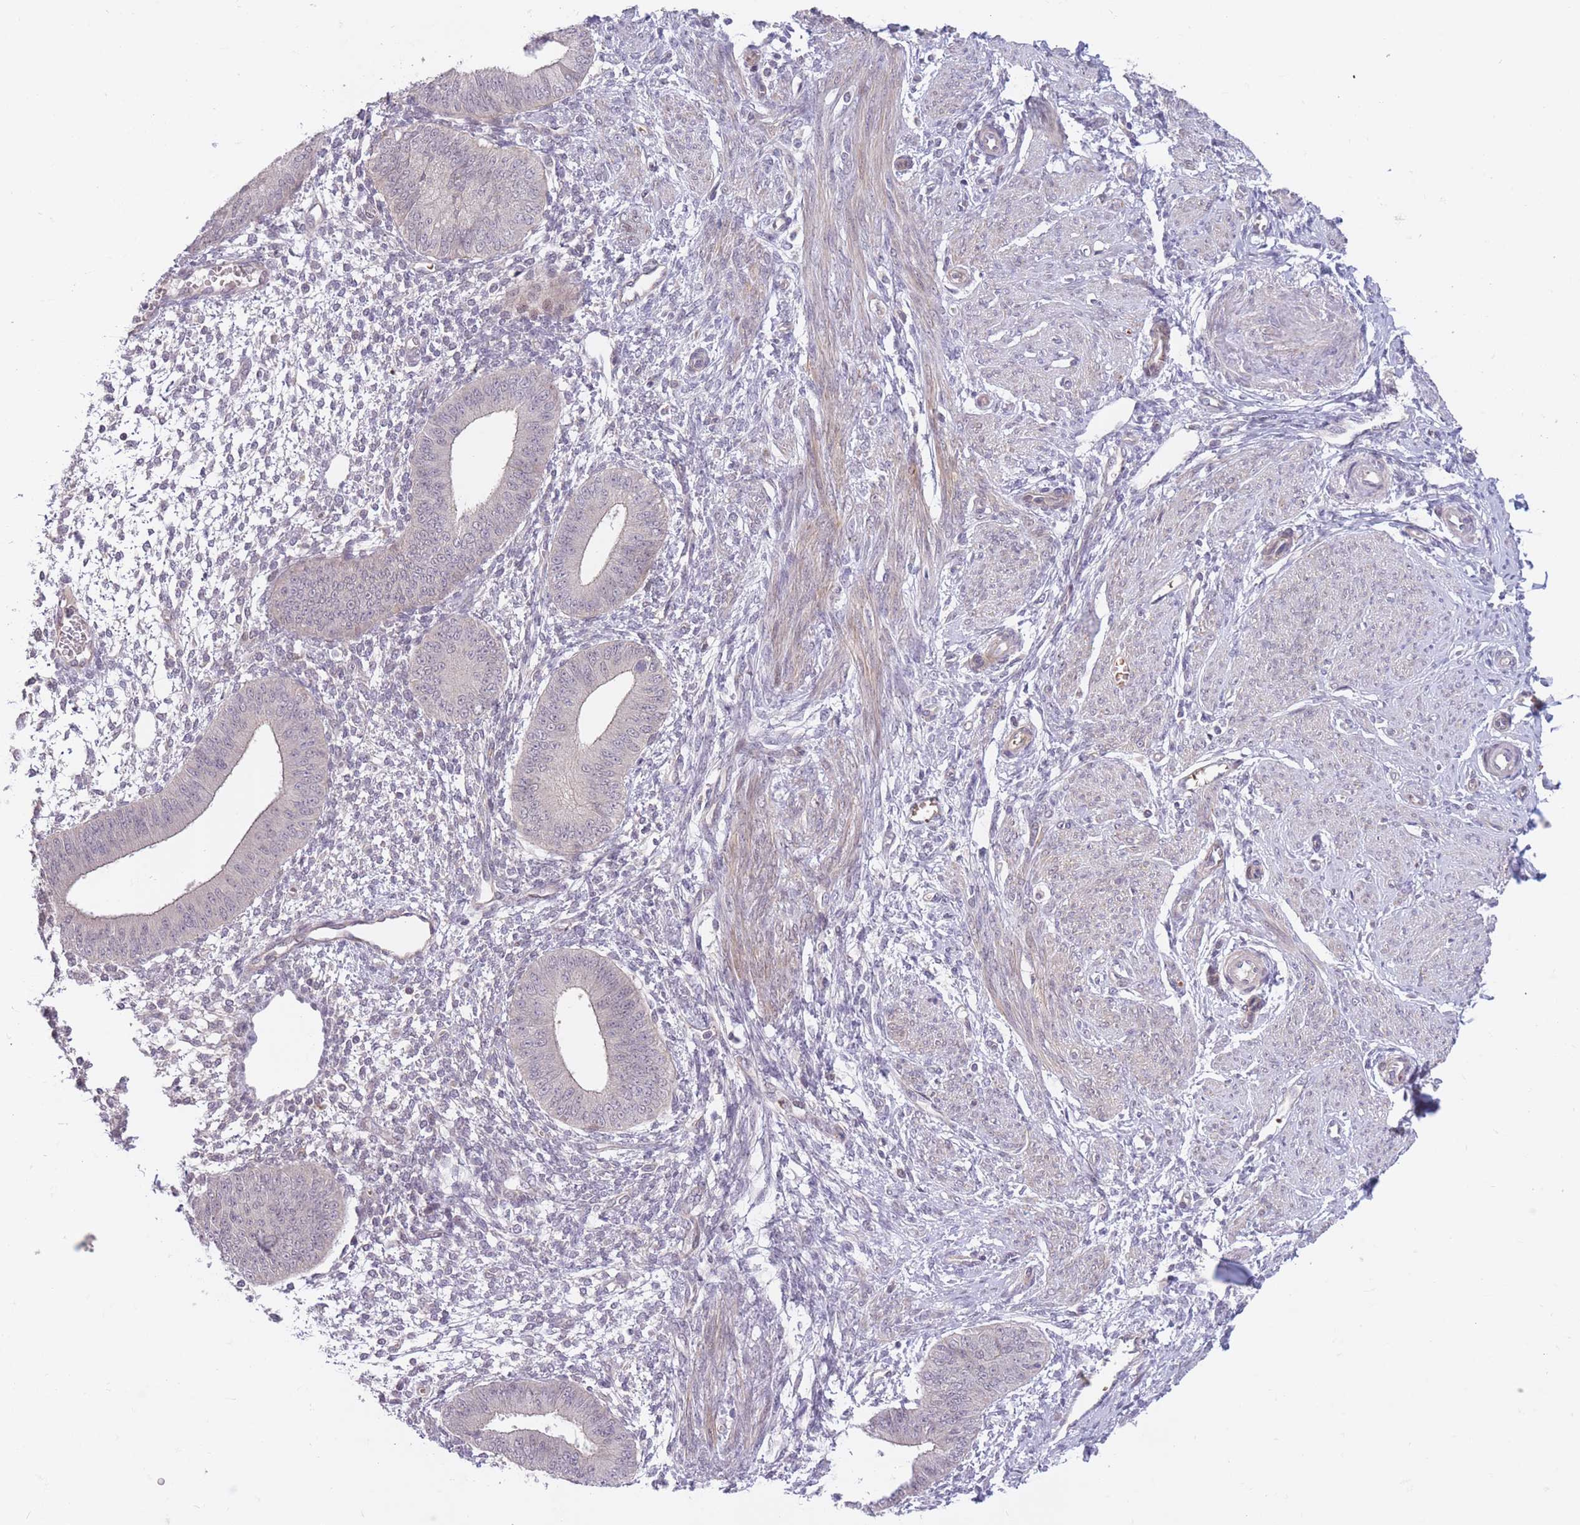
{"staining": {"intensity": "negative", "quantity": "none", "location": "none"}, "tissue": "endometrium", "cell_type": "Cells in endometrial stroma", "image_type": "normal", "snomed": [{"axis": "morphology", "description": "Normal tissue, NOS"}, {"axis": "topography", "description": "Endometrium"}], "caption": "Histopathology image shows no protein expression in cells in endometrial stroma of benign endometrium.", "gene": "FUT3", "patient": {"sex": "female", "age": 49}}